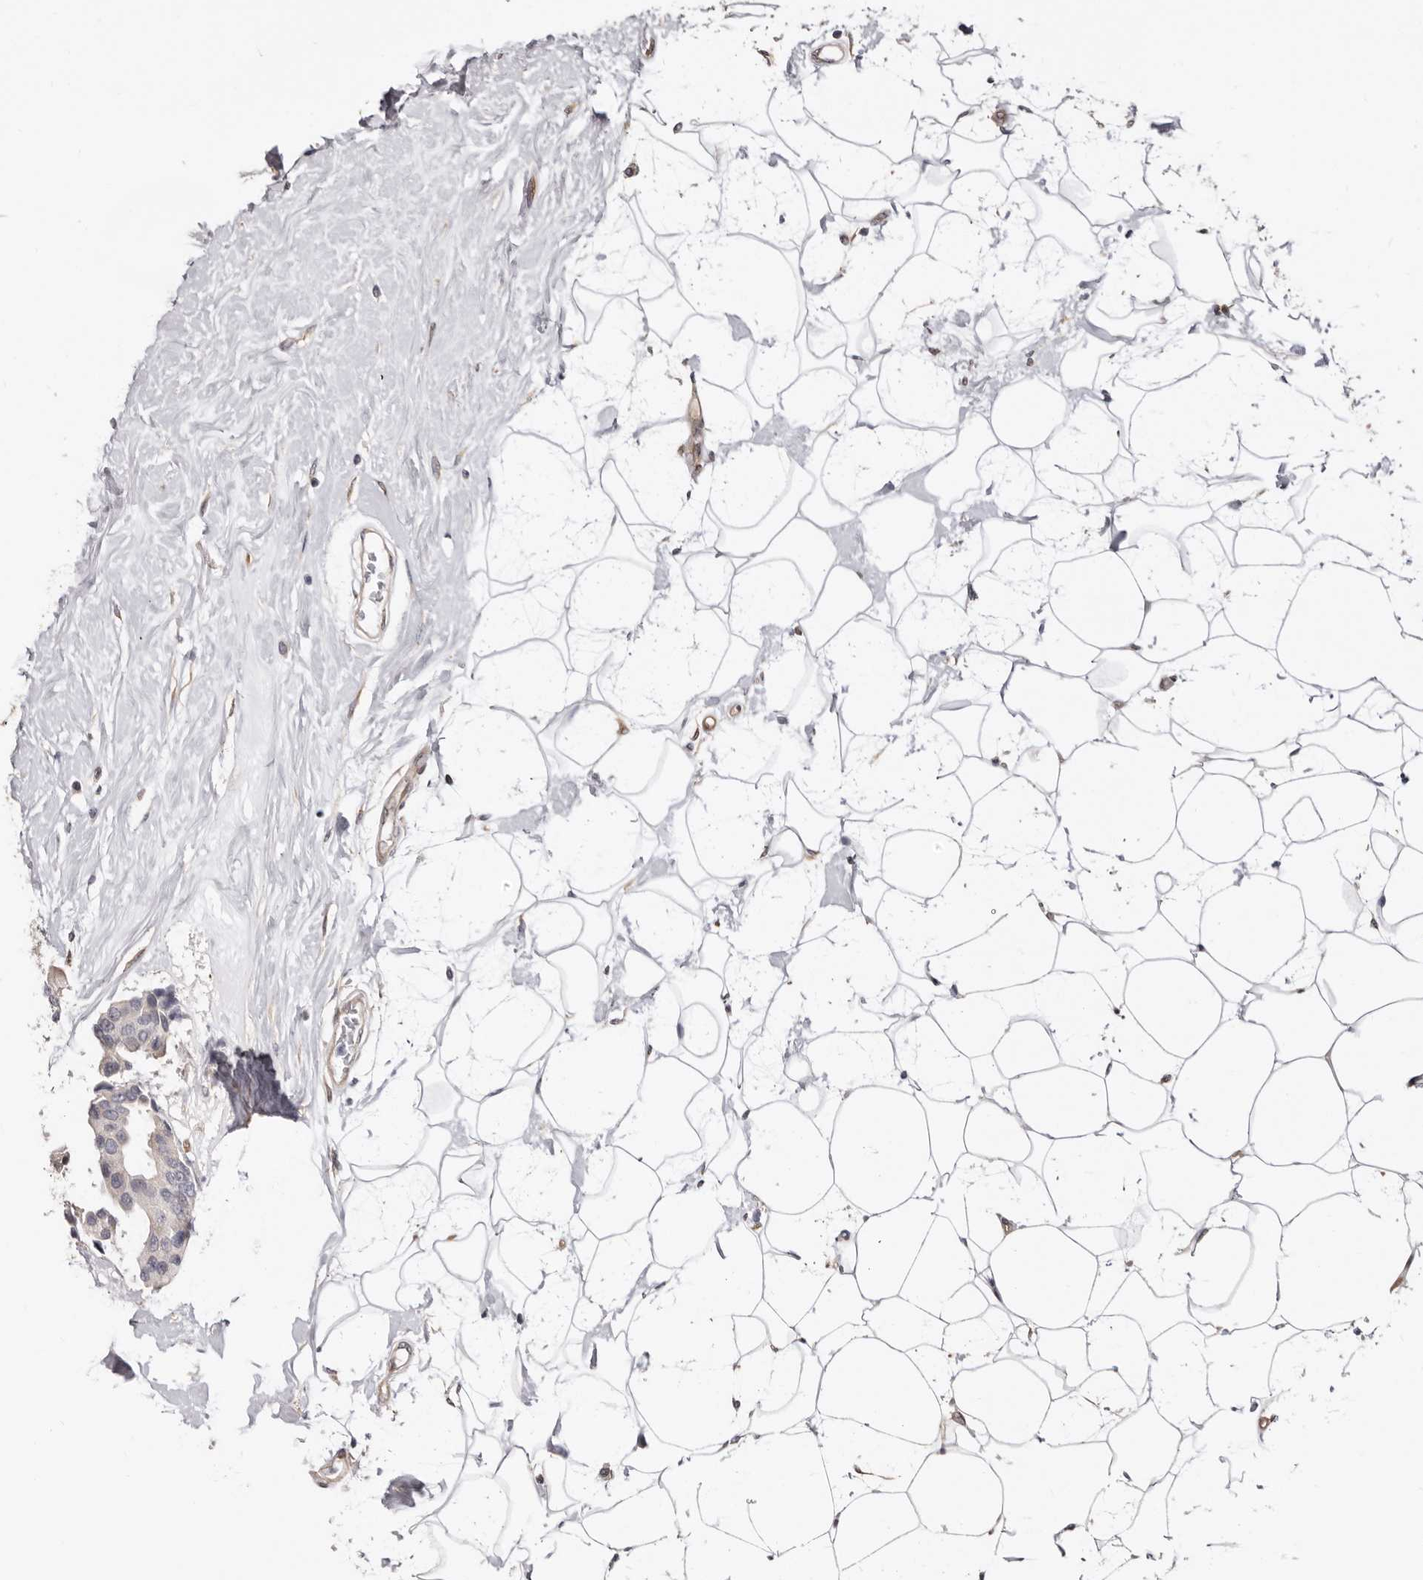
{"staining": {"intensity": "negative", "quantity": "none", "location": "none"}, "tissue": "breast cancer", "cell_type": "Tumor cells", "image_type": "cancer", "snomed": [{"axis": "morphology", "description": "Normal tissue, NOS"}, {"axis": "morphology", "description": "Duct carcinoma"}, {"axis": "topography", "description": "Breast"}], "caption": "This photomicrograph is of intraductal carcinoma (breast) stained with IHC to label a protein in brown with the nuclei are counter-stained blue. There is no positivity in tumor cells.", "gene": "KHDRBS2", "patient": {"sex": "female", "age": 39}}